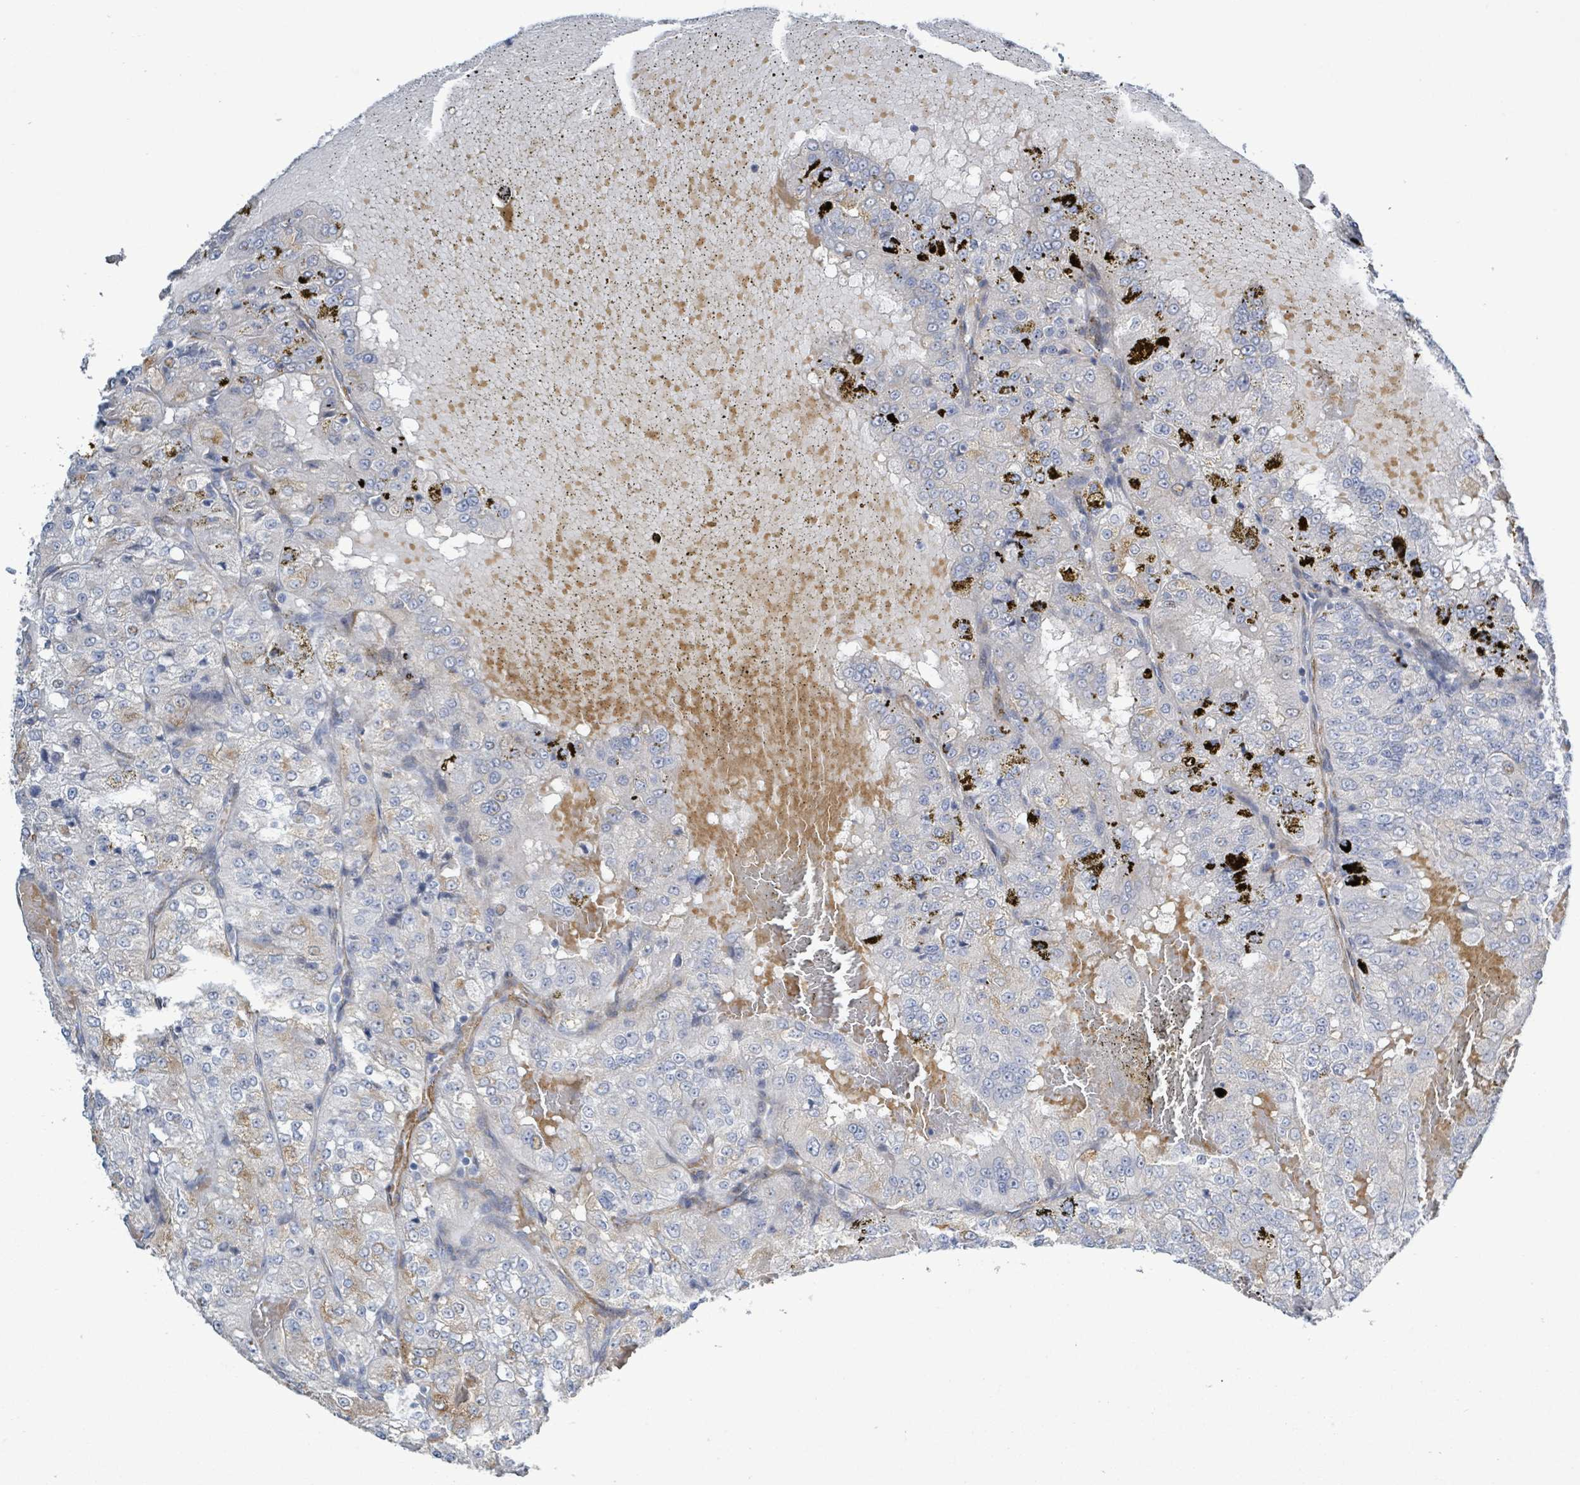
{"staining": {"intensity": "negative", "quantity": "none", "location": "none"}, "tissue": "renal cancer", "cell_type": "Tumor cells", "image_type": "cancer", "snomed": [{"axis": "morphology", "description": "Adenocarcinoma, NOS"}, {"axis": "topography", "description": "Kidney"}], "caption": "This is a image of IHC staining of renal adenocarcinoma, which shows no staining in tumor cells.", "gene": "DMRTC1B", "patient": {"sex": "female", "age": 63}}